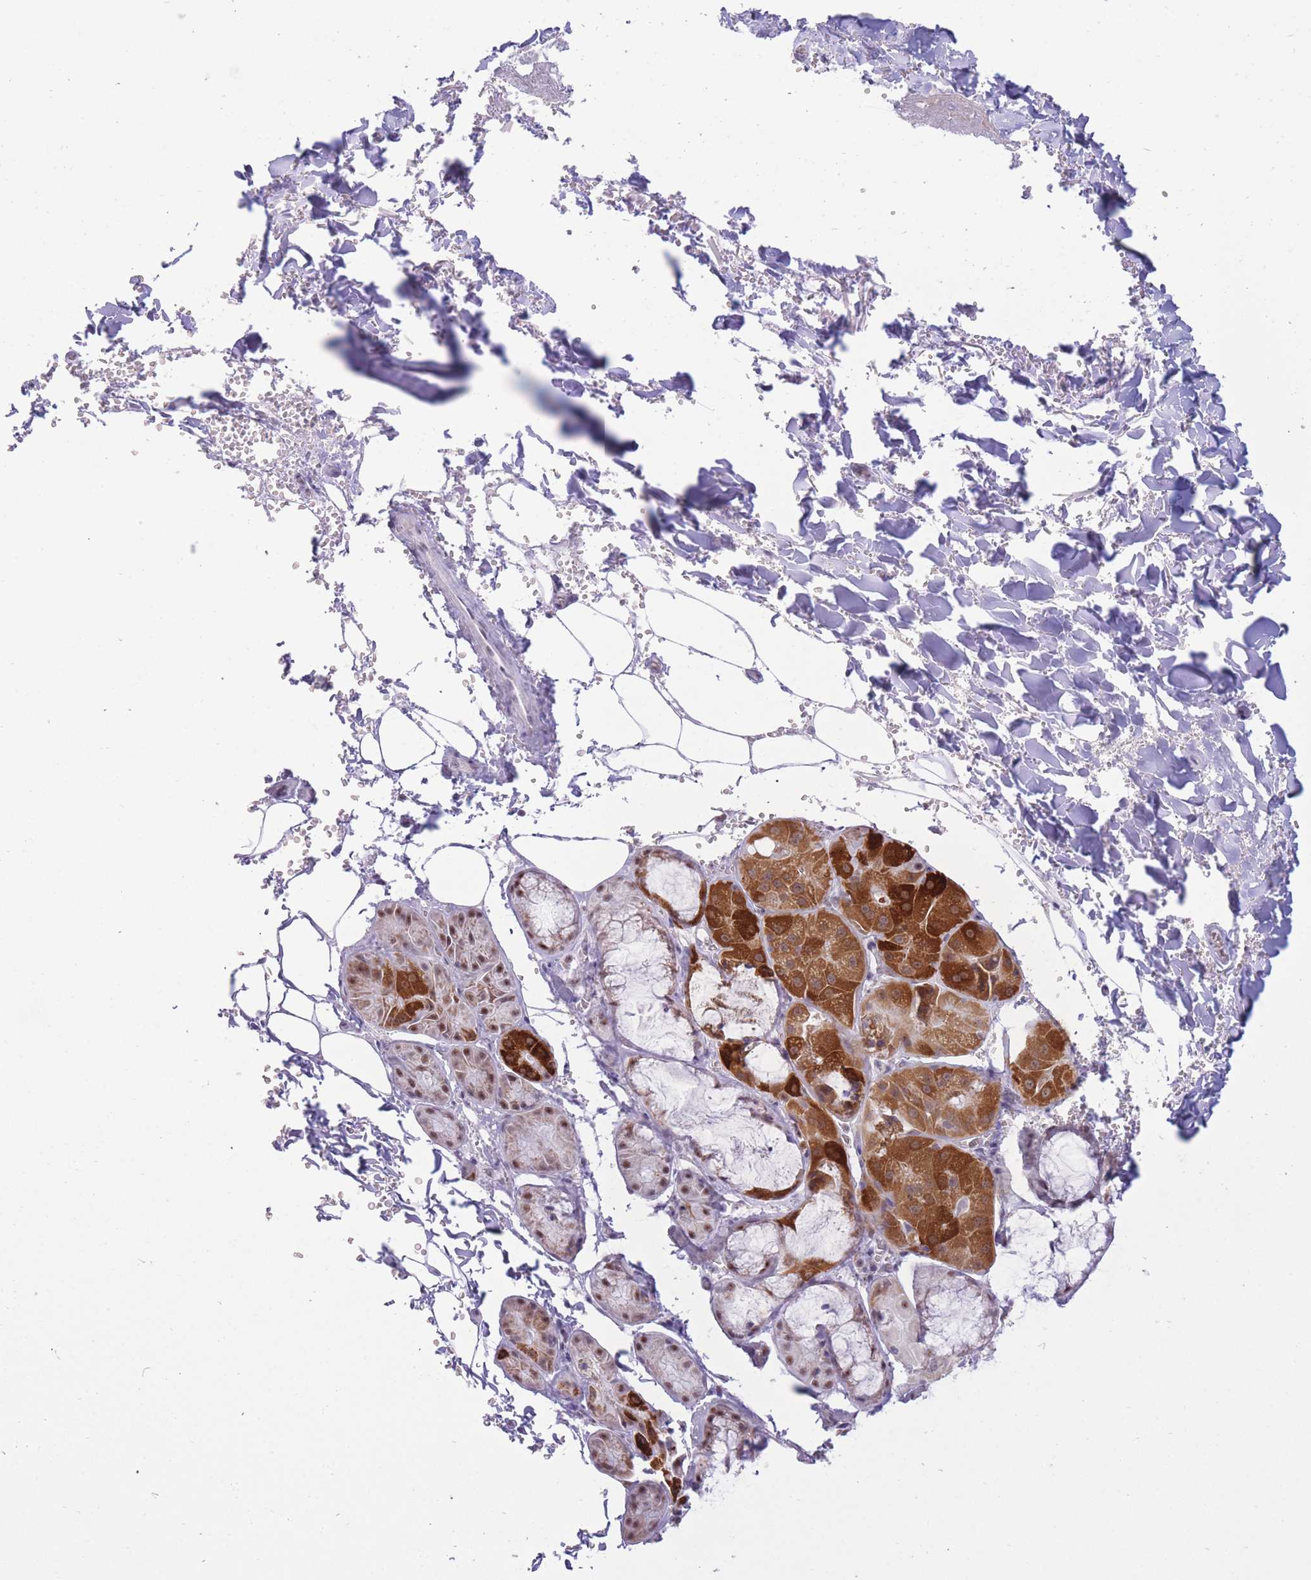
{"staining": {"intensity": "negative", "quantity": "none", "location": "none"}, "tissue": "adipose tissue", "cell_type": "Adipocytes", "image_type": "normal", "snomed": [{"axis": "morphology", "description": "Normal tissue, NOS"}, {"axis": "topography", "description": "Cartilage tissue"}], "caption": "Immunohistochemical staining of unremarkable human adipose tissue exhibits no significant expression in adipocytes.", "gene": "CYP2B6", "patient": {"sex": "male", "age": 66}}